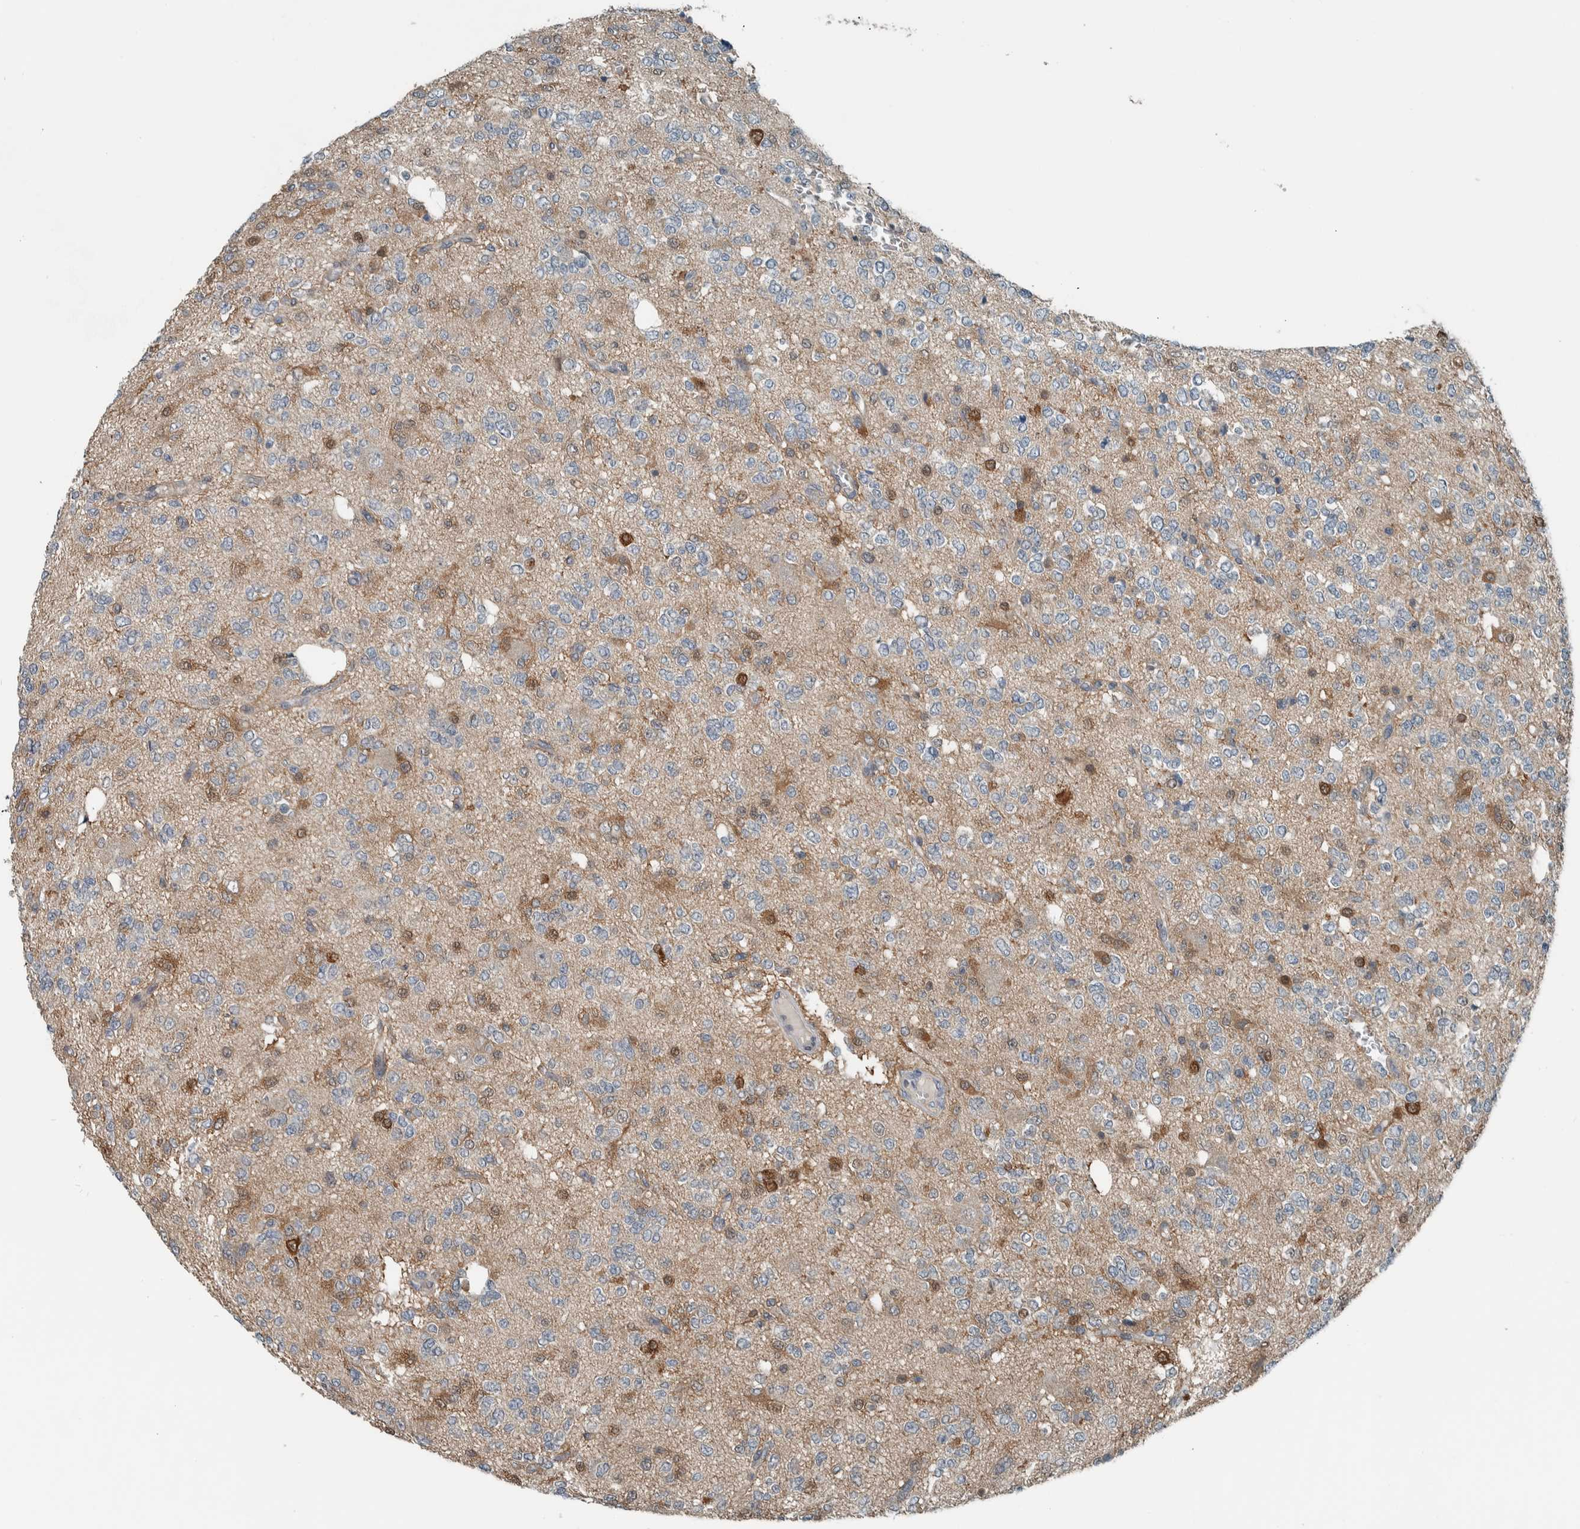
{"staining": {"intensity": "negative", "quantity": "none", "location": "none"}, "tissue": "glioma", "cell_type": "Tumor cells", "image_type": "cancer", "snomed": [{"axis": "morphology", "description": "Glioma, malignant, Low grade"}, {"axis": "topography", "description": "Brain"}], "caption": "Immunohistochemistry image of malignant low-grade glioma stained for a protein (brown), which shows no positivity in tumor cells.", "gene": "ALAD", "patient": {"sex": "male", "age": 38}}